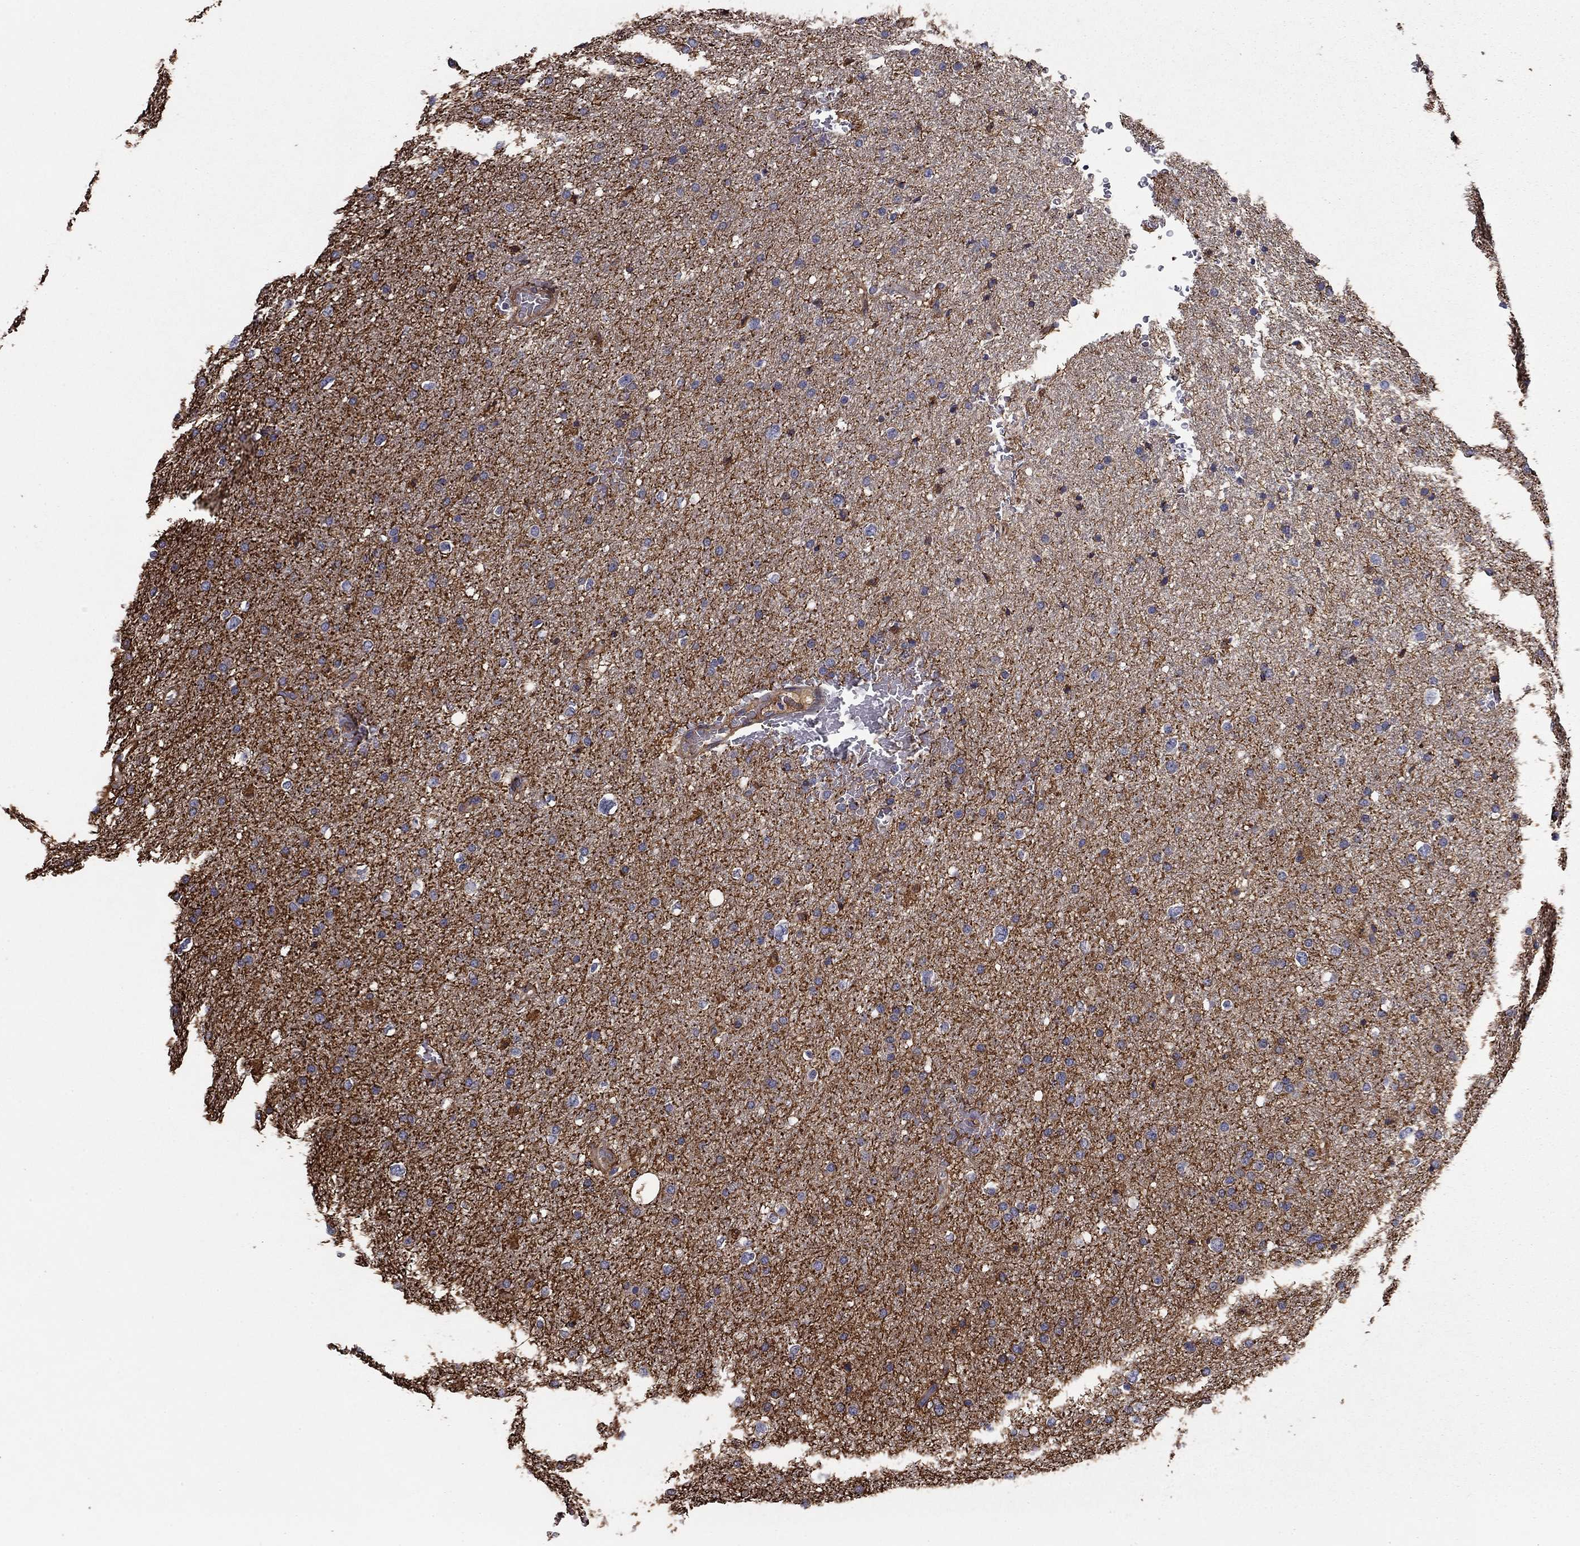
{"staining": {"intensity": "negative", "quantity": "none", "location": "none"}, "tissue": "glioma", "cell_type": "Tumor cells", "image_type": "cancer", "snomed": [{"axis": "morphology", "description": "Glioma, malignant, Low grade"}, {"axis": "topography", "description": "Brain"}], "caption": "This is an immunohistochemistry (IHC) image of glioma. There is no expression in tumor cells.", "gene": "CLSTN1", "patient": {"sex": "female", "age": 37}}